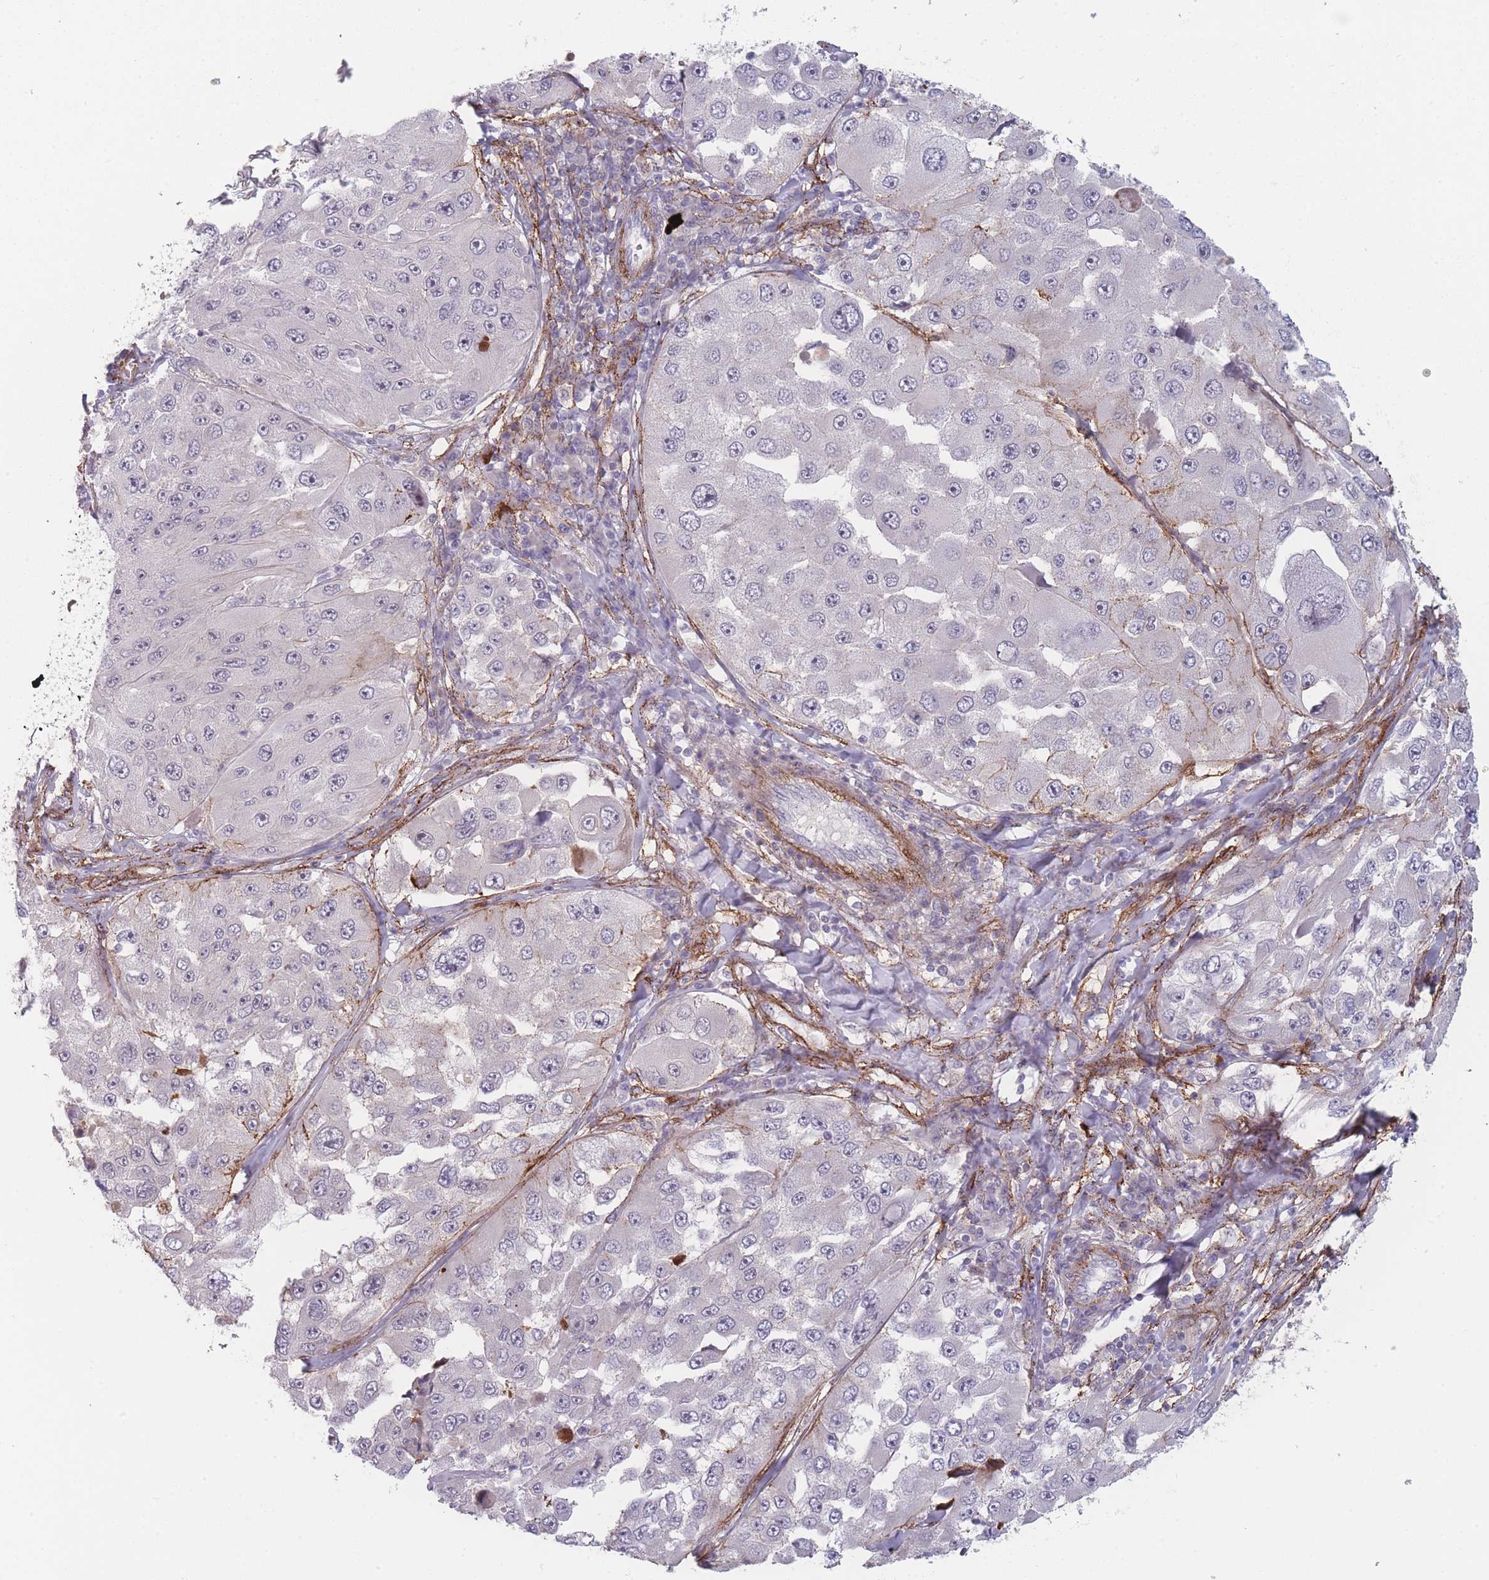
{"staining": {"intensity": "negative", "quantity": "none", "location": "none"}, "tissue": "melanoma", "cell_type": "Tumor cells", "image_type": "cancer", "snomed": [{"axis": "morphology", "description": "Malignant melanoma, Metastatic site"}, {"axis": "topography", "description": "Lymph node"}], "caption": "The image demonstrates no significant positivity in tumor cells of melanoma.", "gene": "TMEM232", "patient": {"sex": "male", "age": 62}}